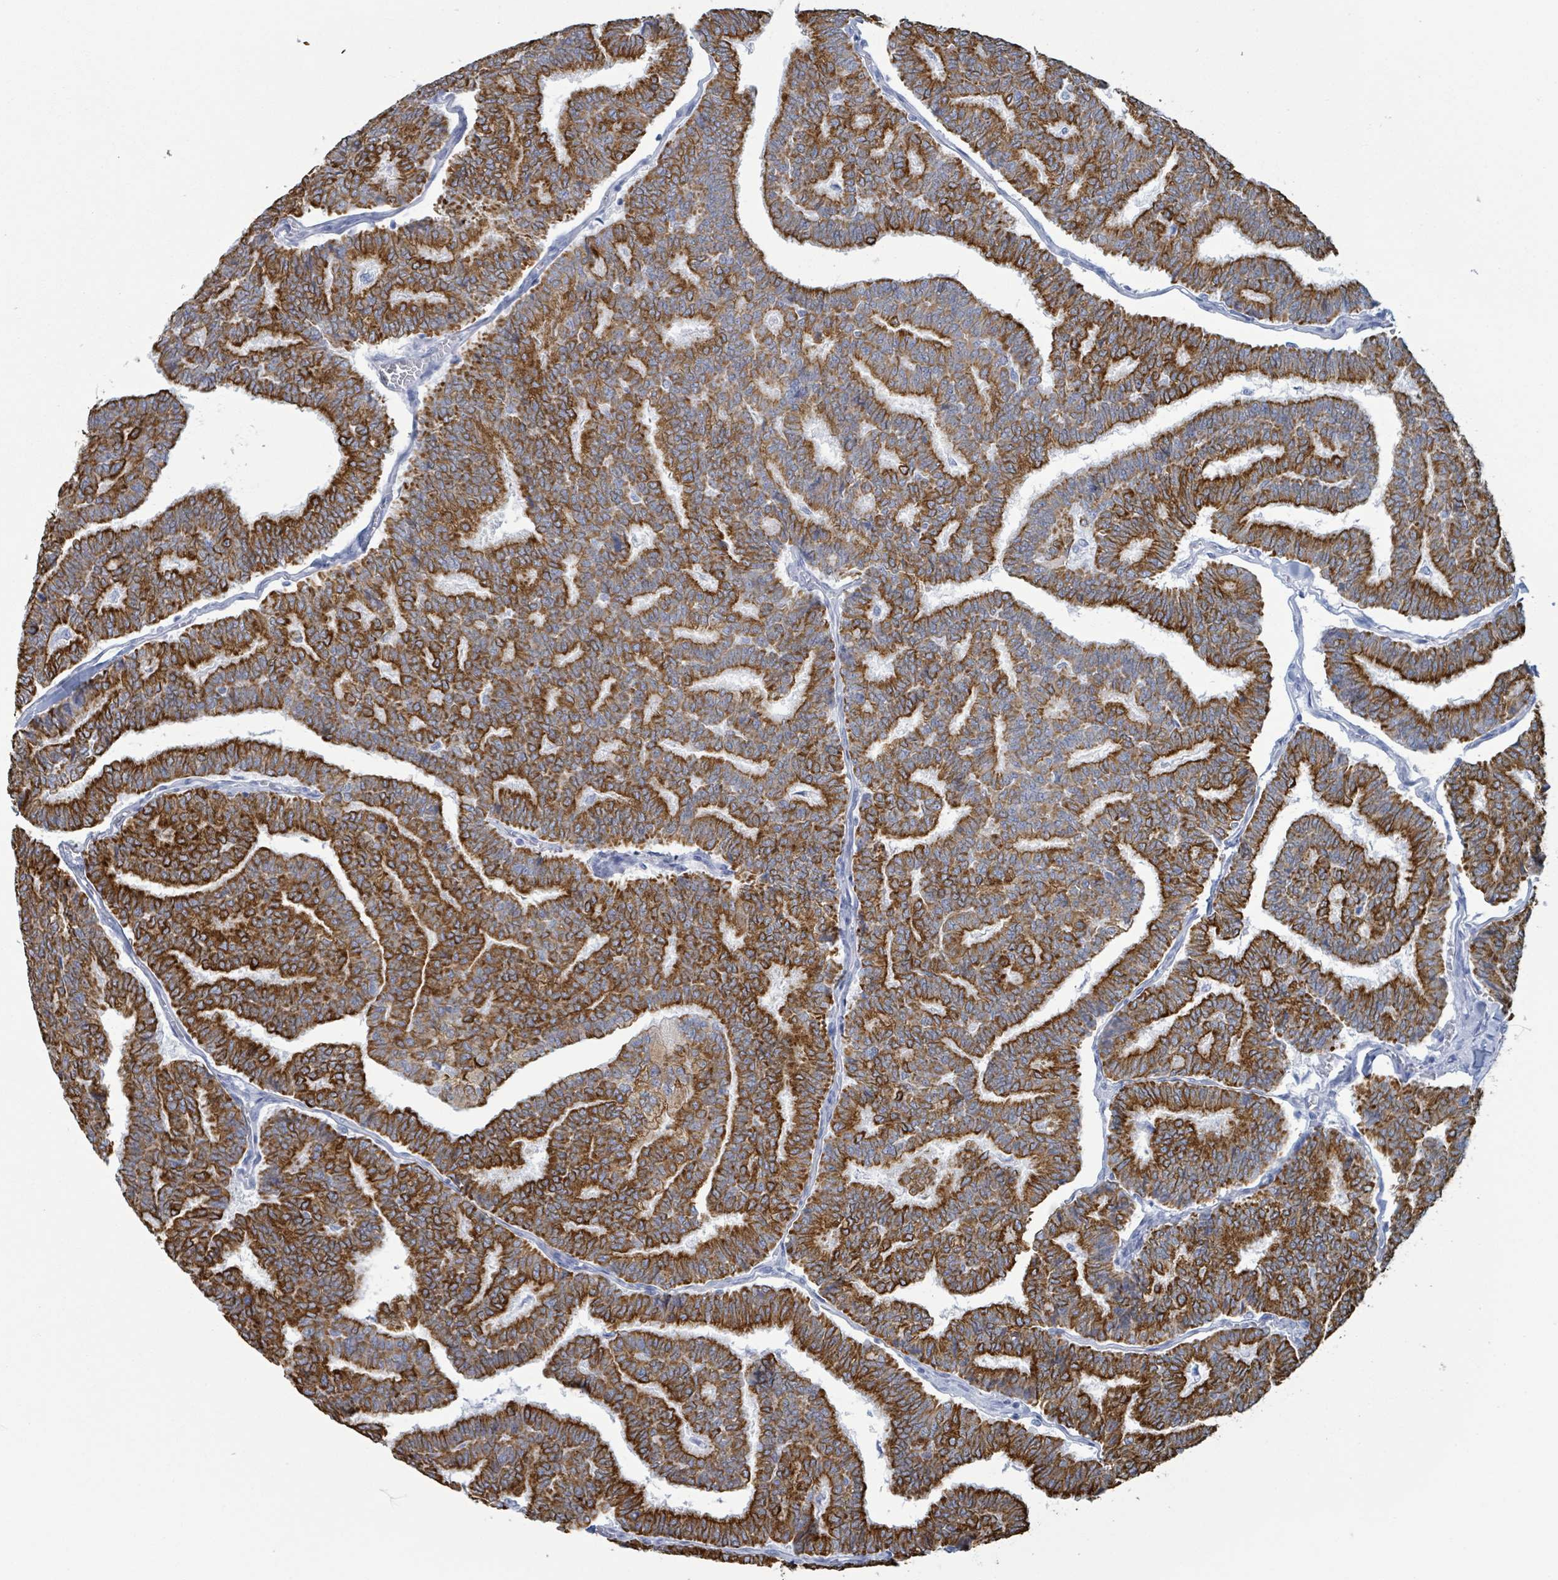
{"staining": {"intensity": "strong", "quantity": ">75%", "location": "cytoplasmic/membranous"}, "tissue": "thyroid cancer", "cell_type": "Tumor cells", "image_type": "cancer", "snomed": [{"axis": "morphology", "description": "Papillary adenocarcinoma, NOS"}, {"axis": "topography", "description": "Thyroid gland"}], "caption": "The image exhibits immunohistochemical staining of papillary adenocarcinoma (thyroid). There is strong cytoplasmic/membranous expression is identified in approximately >75% of tumor cells.", "gene": "KRT8", "patient": {"sex": "female", "age": 35}}